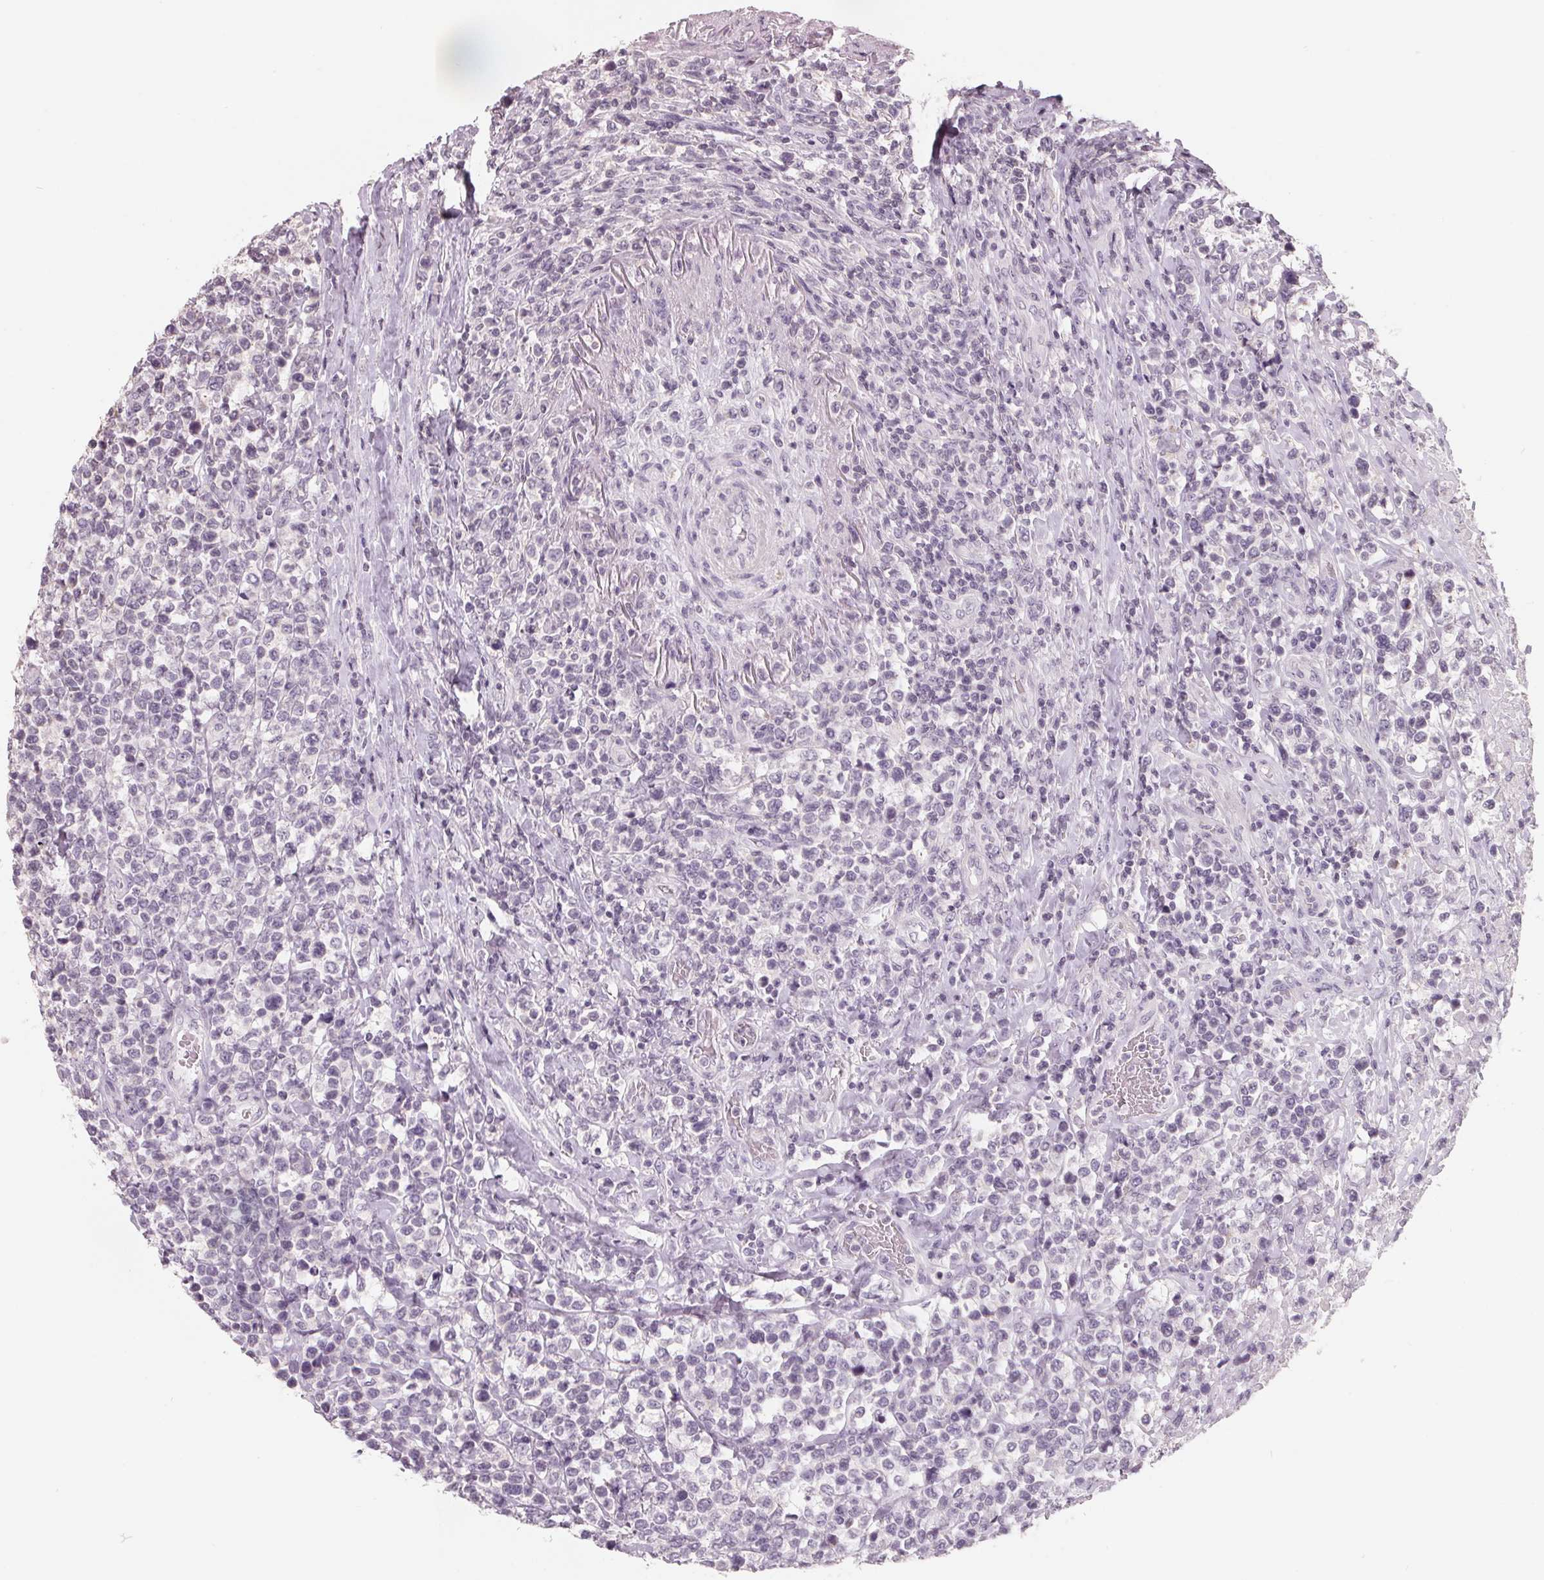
{"staining": {"intensity": "negative", "quantity": "none", "location": "none"}, "tissue": "lymphoma", "cell_type": "Tumor cells", "image_type": "cancer", "snomed": [{"axis": "morphology", "description": "Malignant lymphoma, non-Hodgkin's type, High grade"}, {"axis": "topography", "description": "Soft tissue"}], "caption": "High magnification brightfield microscopy of malignant lymphoma, non-Hodgkin's type (high-grade) stained with DAB (3,3'-diaminobenzidine) (brown) and counterstained with hematoxylin (blue): tumor cells show no significant positivity.", "gene": "FTCD", "patient": {"sex": "female", "age": 56}}